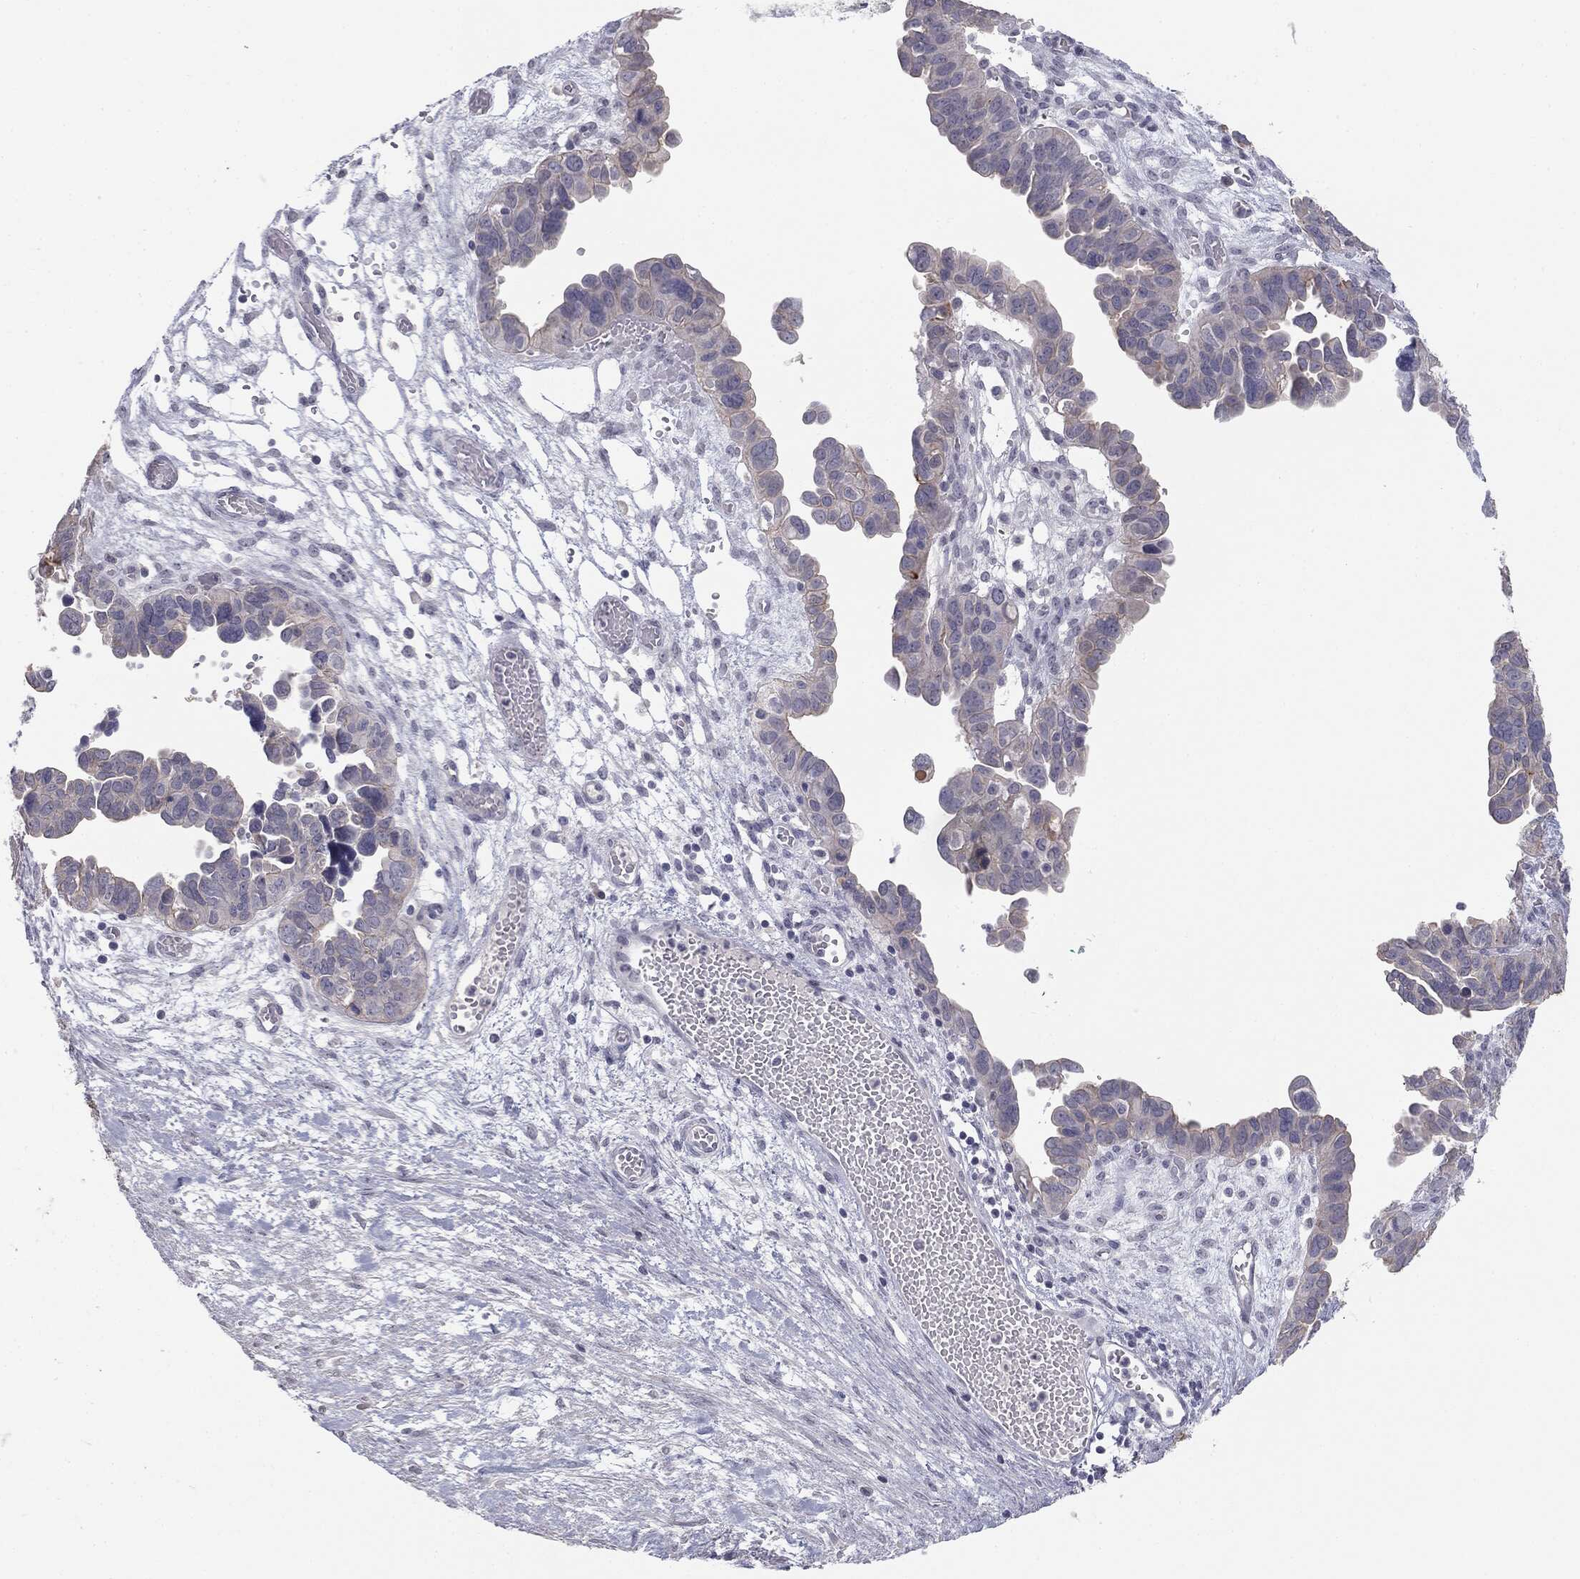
{"staining": {"intensity": "negative", "quantity": "none", "location": "none"}, "tissue": "ovarian cancer", "cell_type": "Tumor cells", "image_type": "cancer", "snomed": [{"axis": "morphology", "description": "Cystadenocarcinoma, serous, NOS"}, {"axis": "topography", "description": "Ovary"}], "caption": "Tumor cells show no significant protein positivity in ovarian serous cystadenocarcinoma.", "gene": "MUC1", "patient": {"sex": "female", "age": 64}}